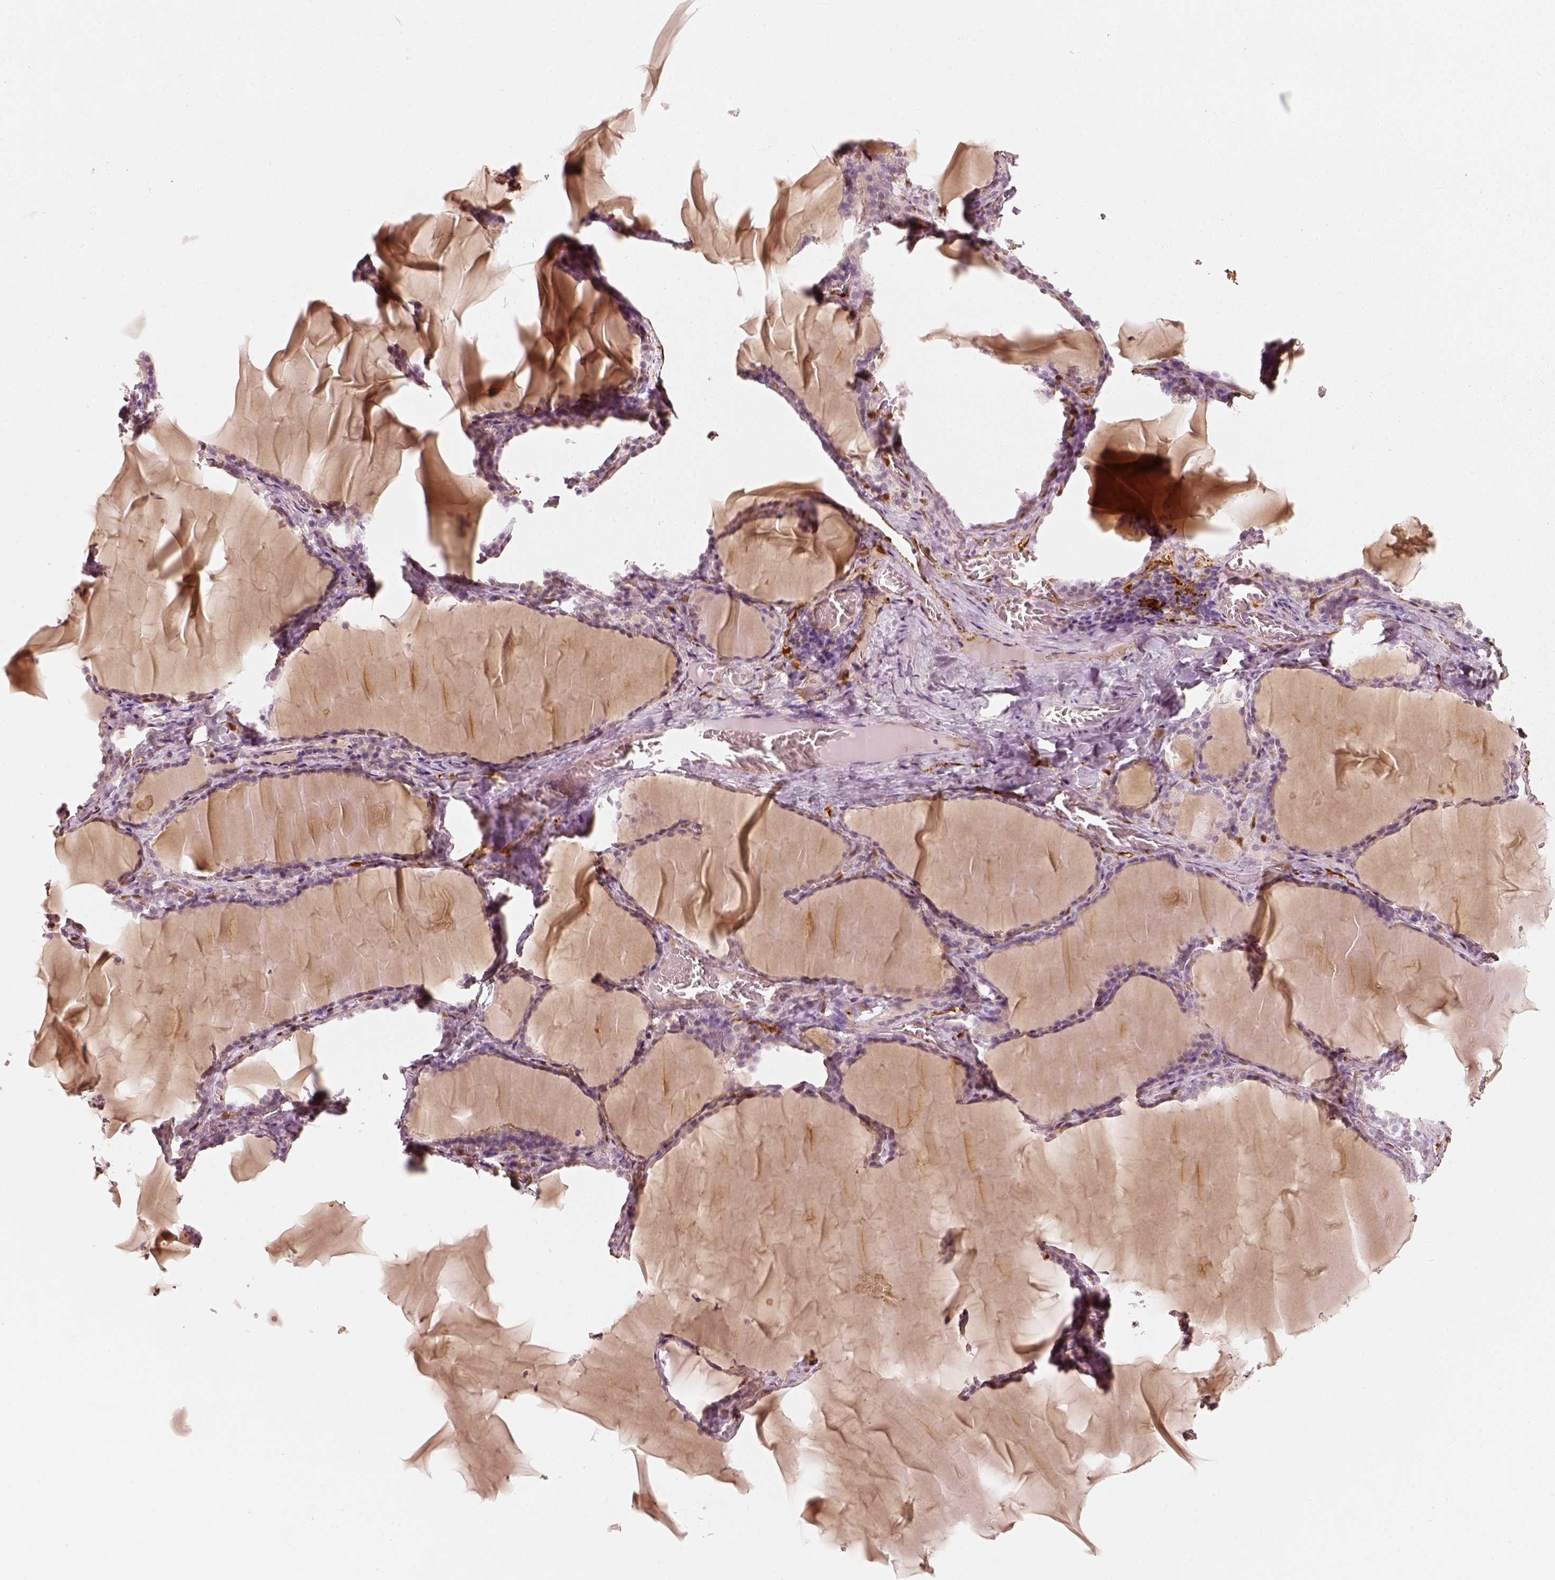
{"staining": {"intensity": "negative", "quantity": "none", "location": "none"}, "tissue": "thyroid gland", "cell_type": "Glandular cells", "image_type": "normal", "snomed": [{"axis": "morphology", "description": "Normal tissue, NOS"}, {"axis": "morphology", "description": "Hyperplasia, NOS"}, {"axis": "topography", "description": "Thyroid gland"}], "caption": "A high-resolution image shows immunohistochemistry (IHC) staining of unremarkable thyroid gland, which exhibits no significant expression in glandular cells. (DAB (3,3'-diaminobenzidine) immunohistochemistry, high magnification).", "gene": "FSCN1", "patient": {"sex": "female", "age": 27}}